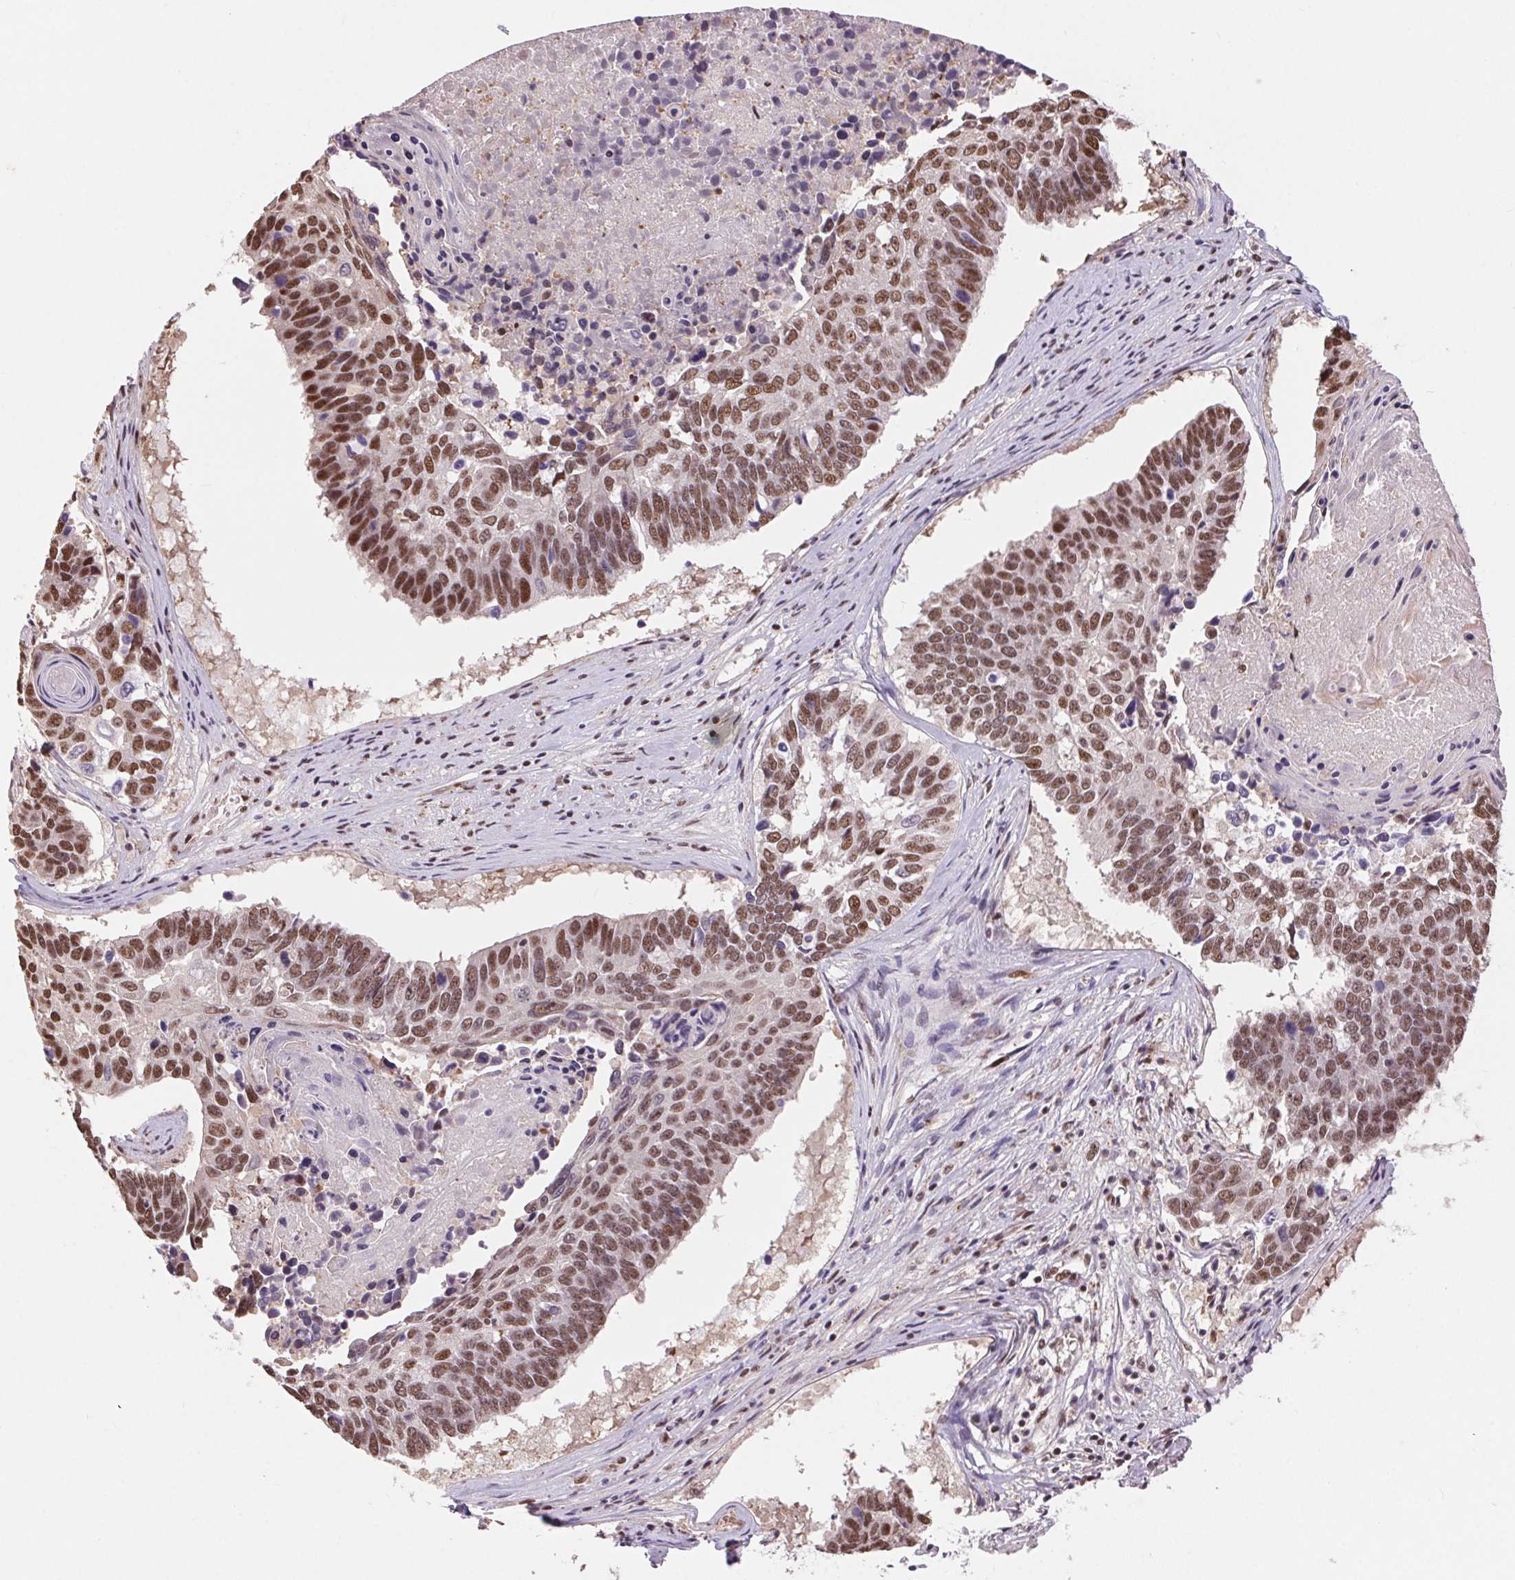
{"staining": {"intensity": "moderate", "quantity": ">75%", "location": "nuclear"}, "tissue": "lung cancer", "cell_type": "Tumor cells", "image_type": "cancer", "snomed": [{"axis": "morphology", "description": "Squamous cell carcinoma, NOS"}, {"axis": "topography", "description": "Lung"}], "caption": "Human squamous cell carcinoma (lung) stained with a brown dye shows moderate nuclear positive positivity in approximately >75% of tumor cells.", "gene": "RAD23A", "patient": {"sex": "male", "age": 73}}